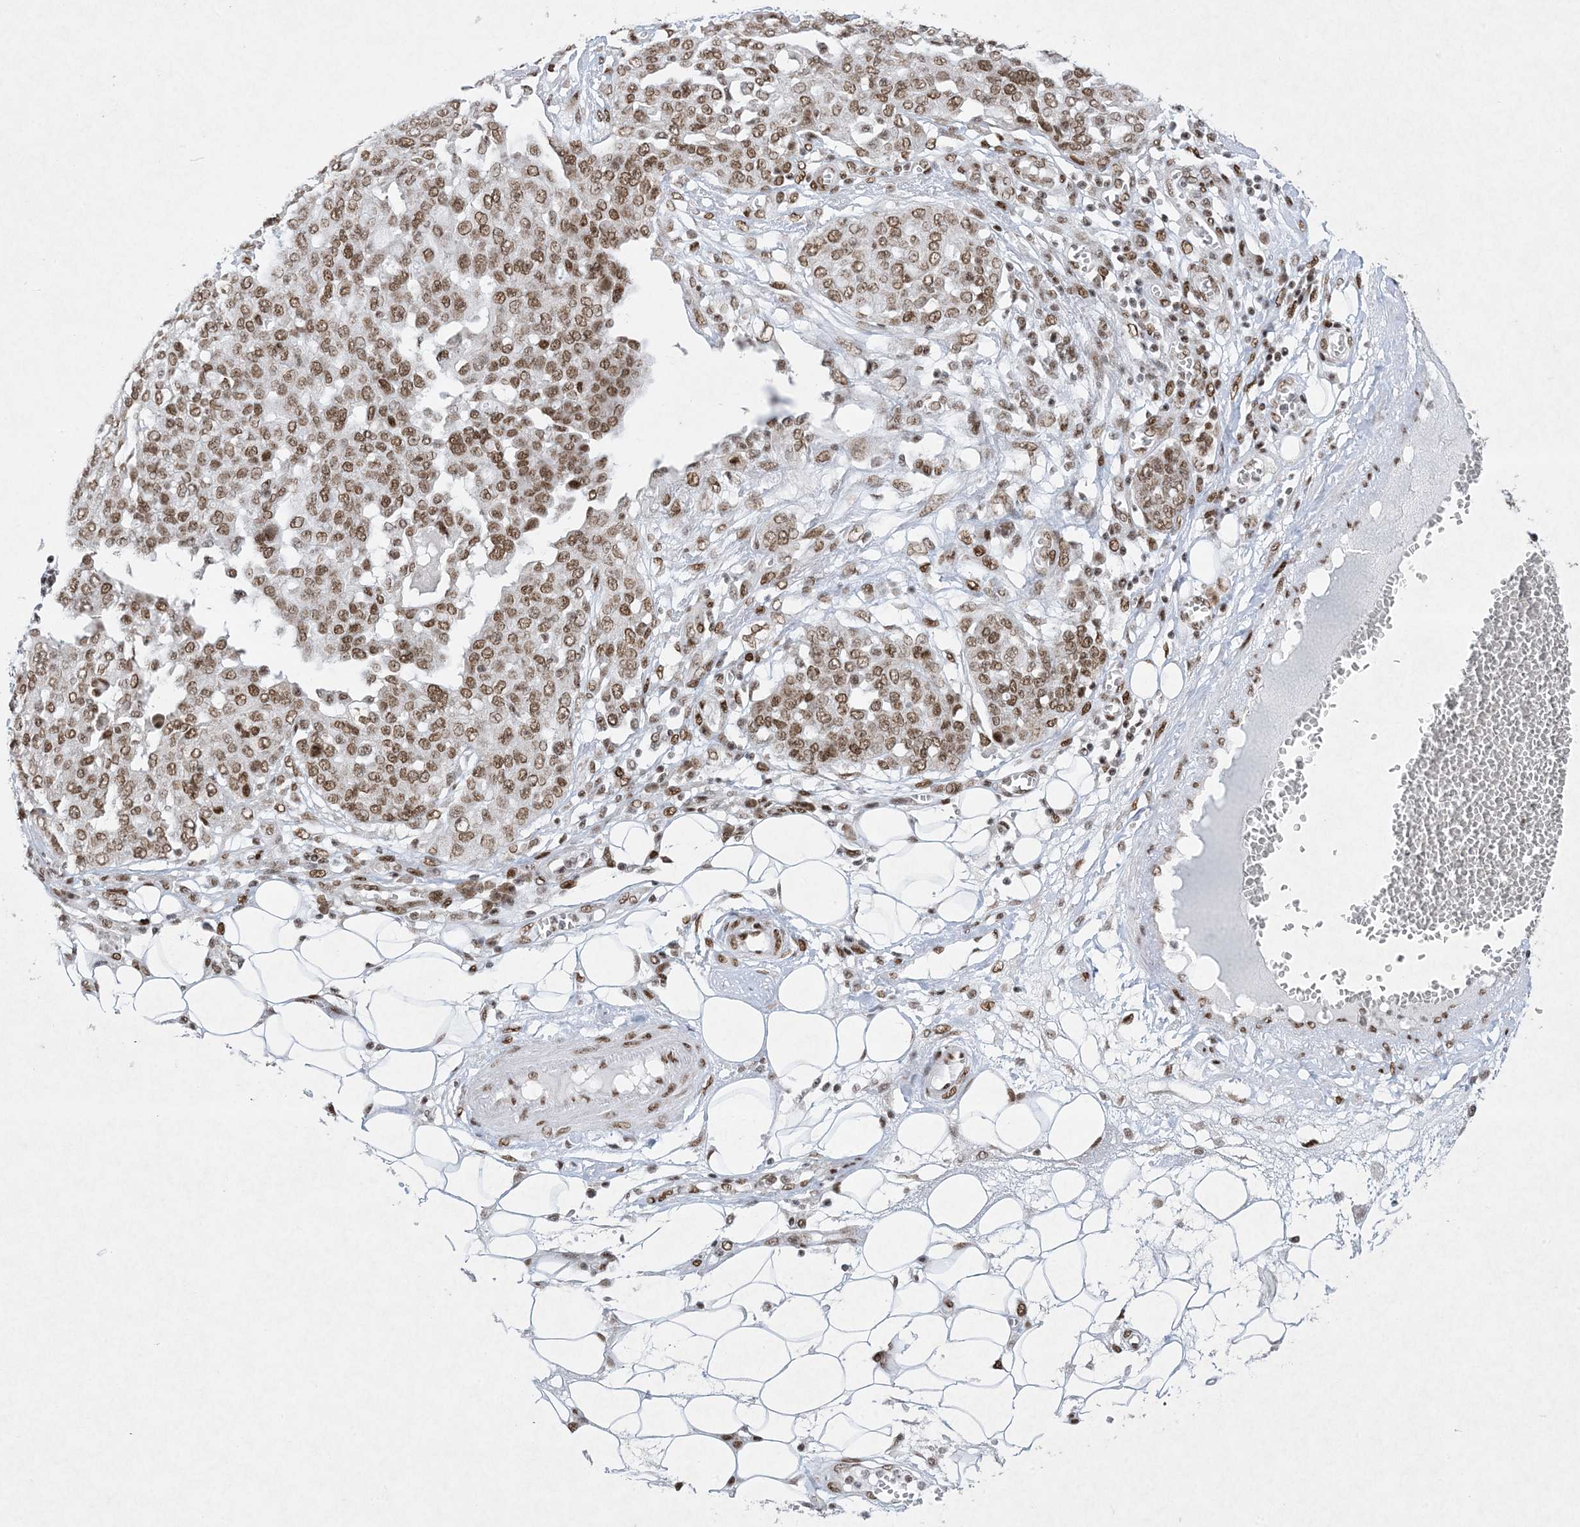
{"staining": {"intensity": "moderate", "quantity": ">75%", "location": "nuclear"}, "tissue": "ovarian cancer", "cell_type": "Tumor cells", "image_type": "cancer", "snomed": [{"axis": "morphology", "description": "Cystadenocarcinoma, serous, NOS"}, {"axis": "topography", "description": "Soft tissue"}, {"axis": "topography", "description": "Ovary"}], "caption": "The micrograph shows staining of serous cystadenocarcinoma (ovarian), revealing moderate nuclear protein positivity (brown color) within tumor cells.", "gene": "PKNOX2", "patient": {"sex": "female", "age": 57}}